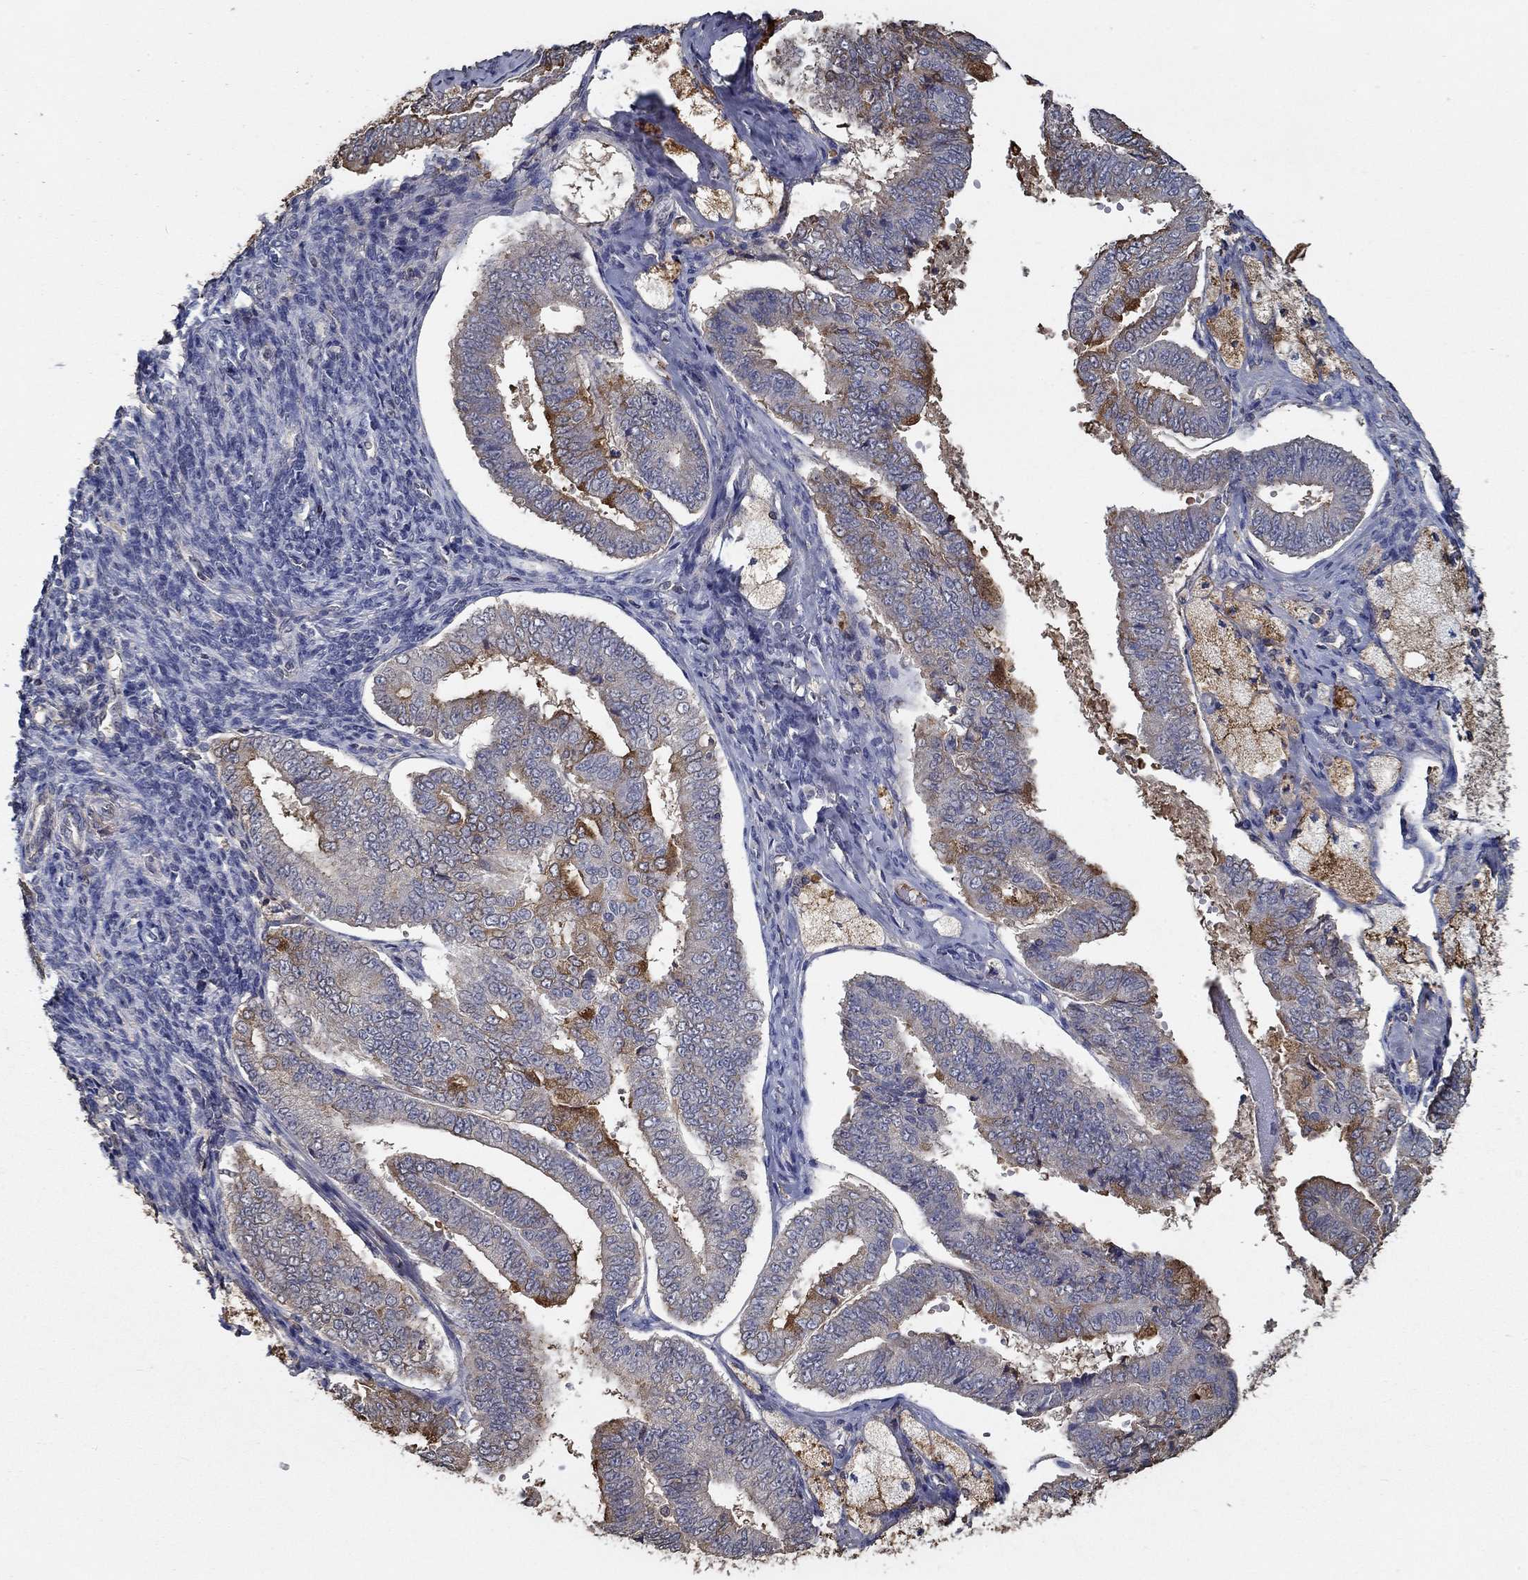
{"staining": {"intensity": "moderate", "quantity": "<25%", "location": "cytoplasmic/membranous"}, "tissue": "endometrial cancer", "cell_type": "Tumor cells", "image_type": "cancer", "snomed": [{"axis": "morphology", "description": "Adenocarcinoma, NOS"}, {"axis": "topography", "description": "Endometrium"}], "caption": "Adenocarcinoma (endometrial) stained with immunohistochemistry (IHC) reveals moderate cytoplasmic/membranous staining in approximately <25% of tumor cells. The protein is shown in brown color, while the nuclei are stained blue.", "gene": "IL10", "patient": {"sex": "female", "age": 63}}